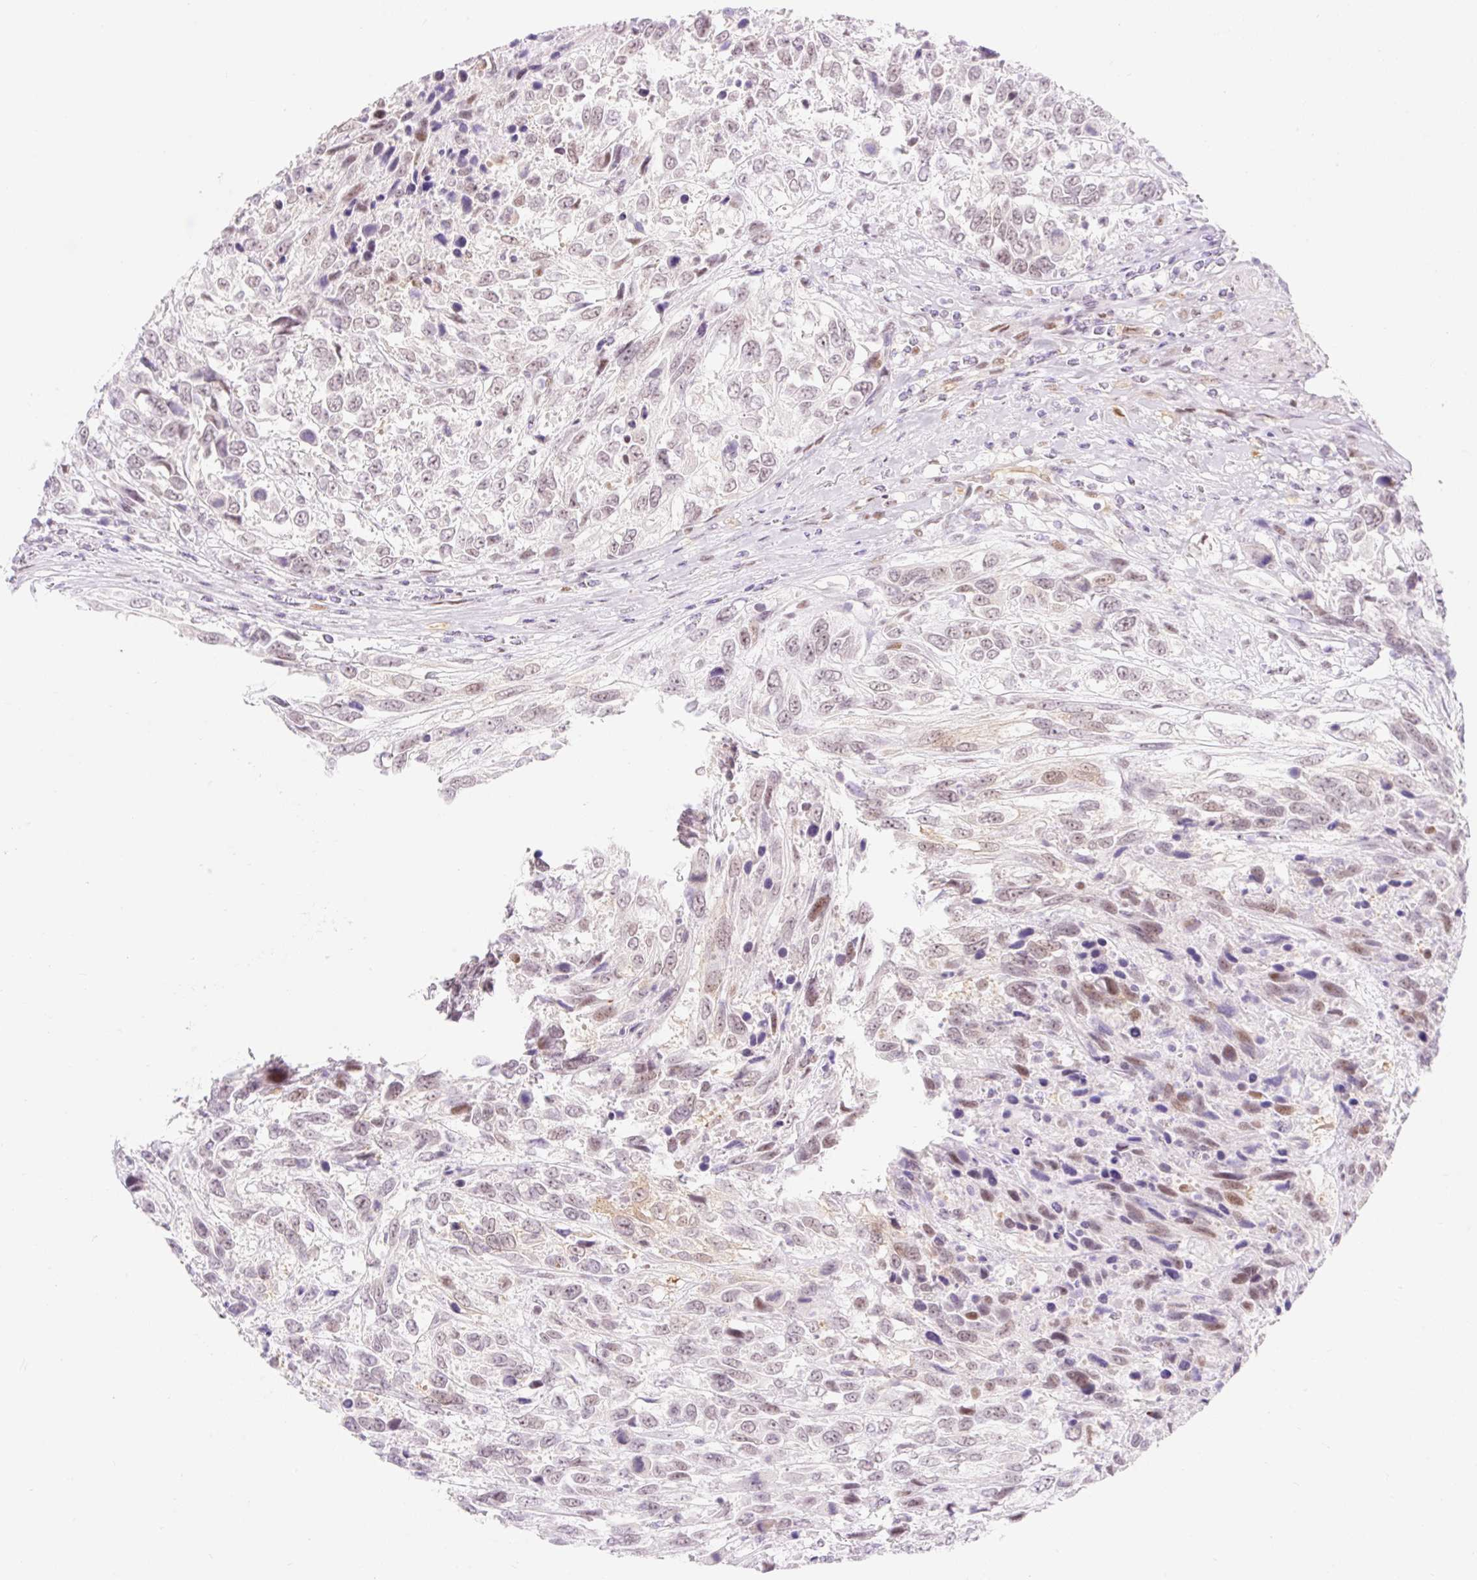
{"staining": {"intensity": "moderate", "quantity": "25%-75%", "location": "nuclear"}, "tissue": "urothelial cancer", "cell_type": "Tumor cells", "image_type": "cancer", "snomed": [{"axis": "morphology", "description": "Urothelial carcinoma, High grade"}, {"axis": "topography", "description": "Urinary bladder"}], "caption": "Immunohistochemistry (IHC) (DAB (3,3'-diaminobenzidine)) staining of urothelial carcinoma (high-grade) shows moderate nuclear protein positivity in approximately 25%-75% of tumor cells.", "gene": "H2BW1", "patient": {"sex": "female", "age": 70}}